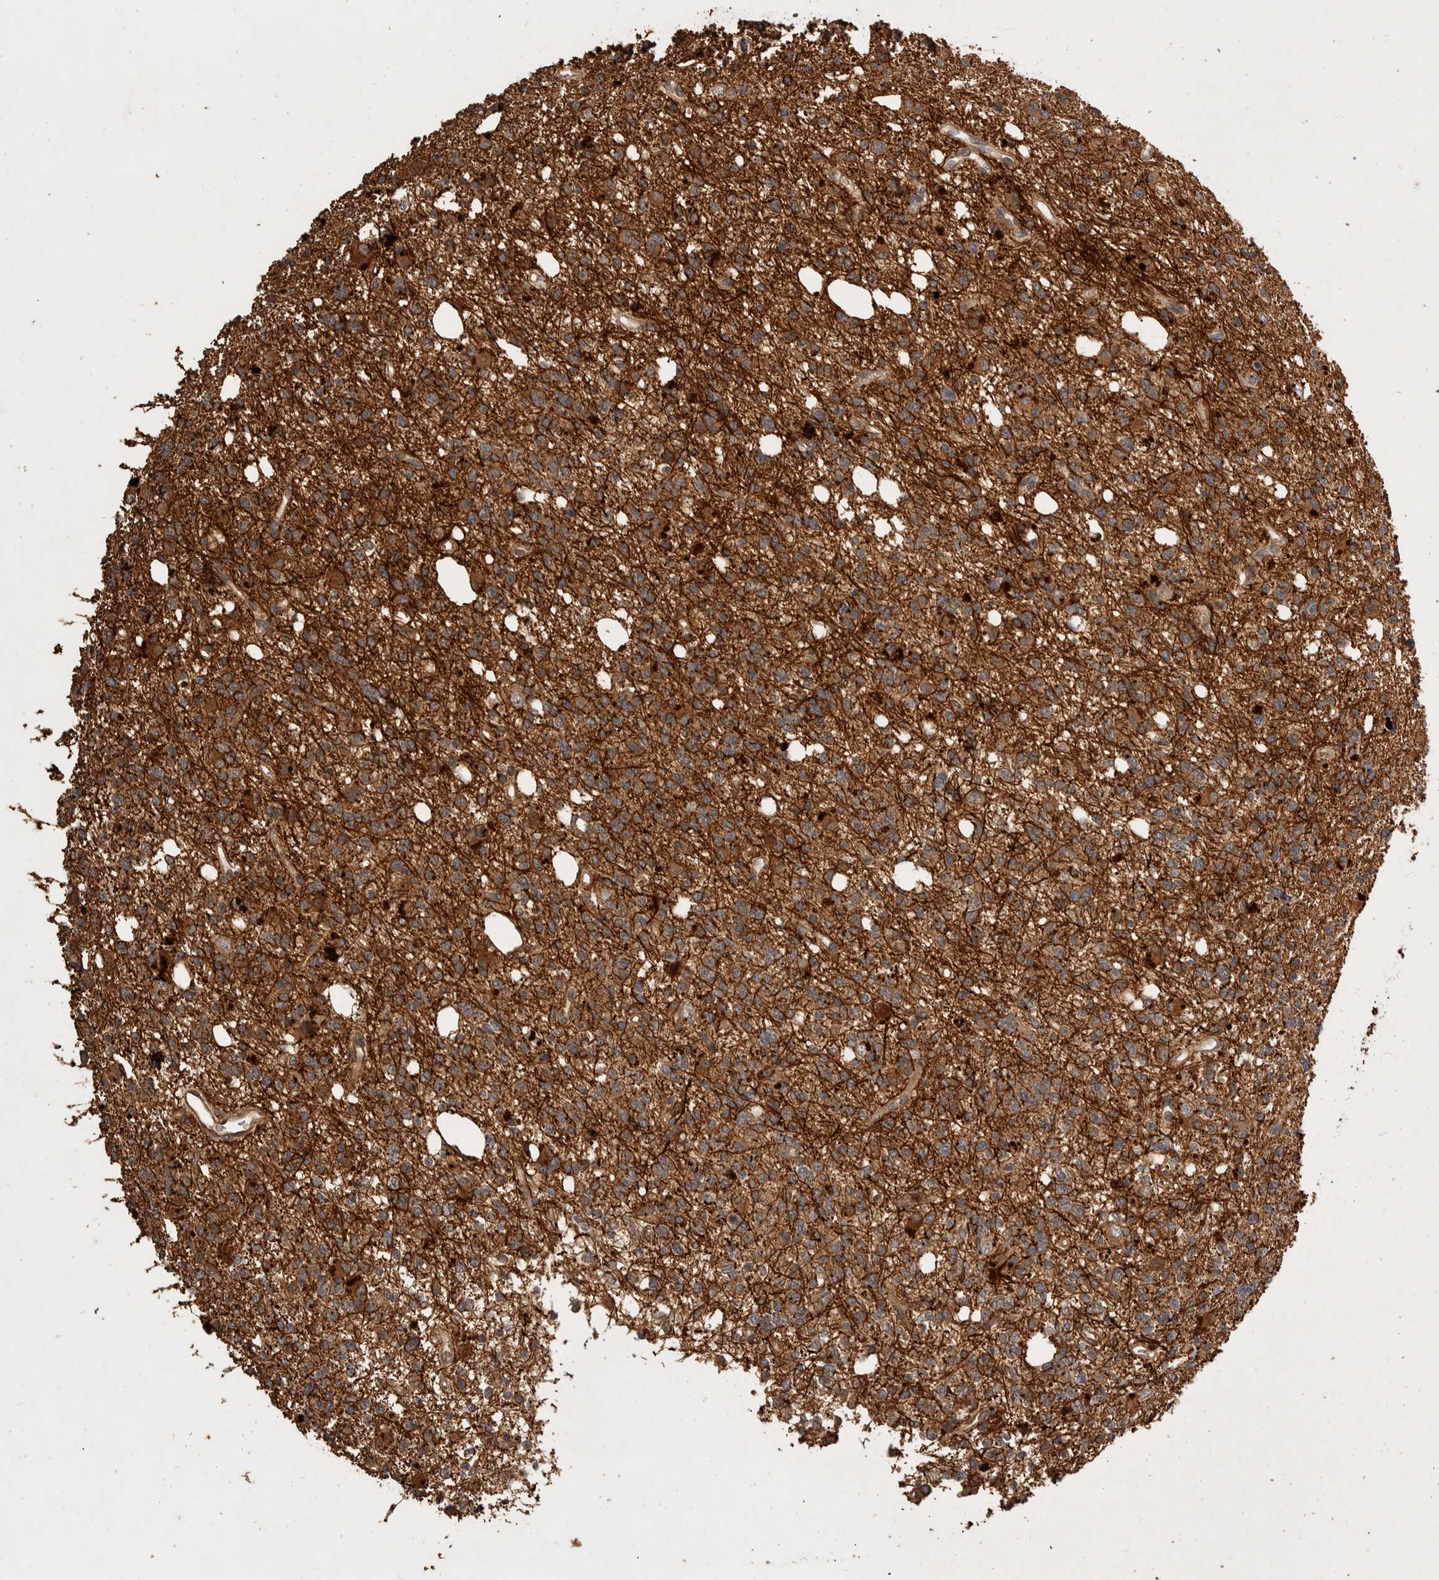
{"staining": {"intensity": "moderate", "quantity": ">75%", "location": "cytoplasmic/membranous"}, "tissue": "glioma", "cell_type": "Tumor cells", "image_type": "cancer", "snomed": [{"axis": "morphology", "description": "Glioma, malignant, High grade"}, {"axis": "topography", "description": "Brain"}], "caption": "The image exhibits immunohistochemical staining of malignant glioma (high-grade). There is moderate cytoplasmic/membranous positivity is identified in approximately >75% of tumor cells.", "gene": "NSMAF", "patient": {"sex": "female", "age": 62}}